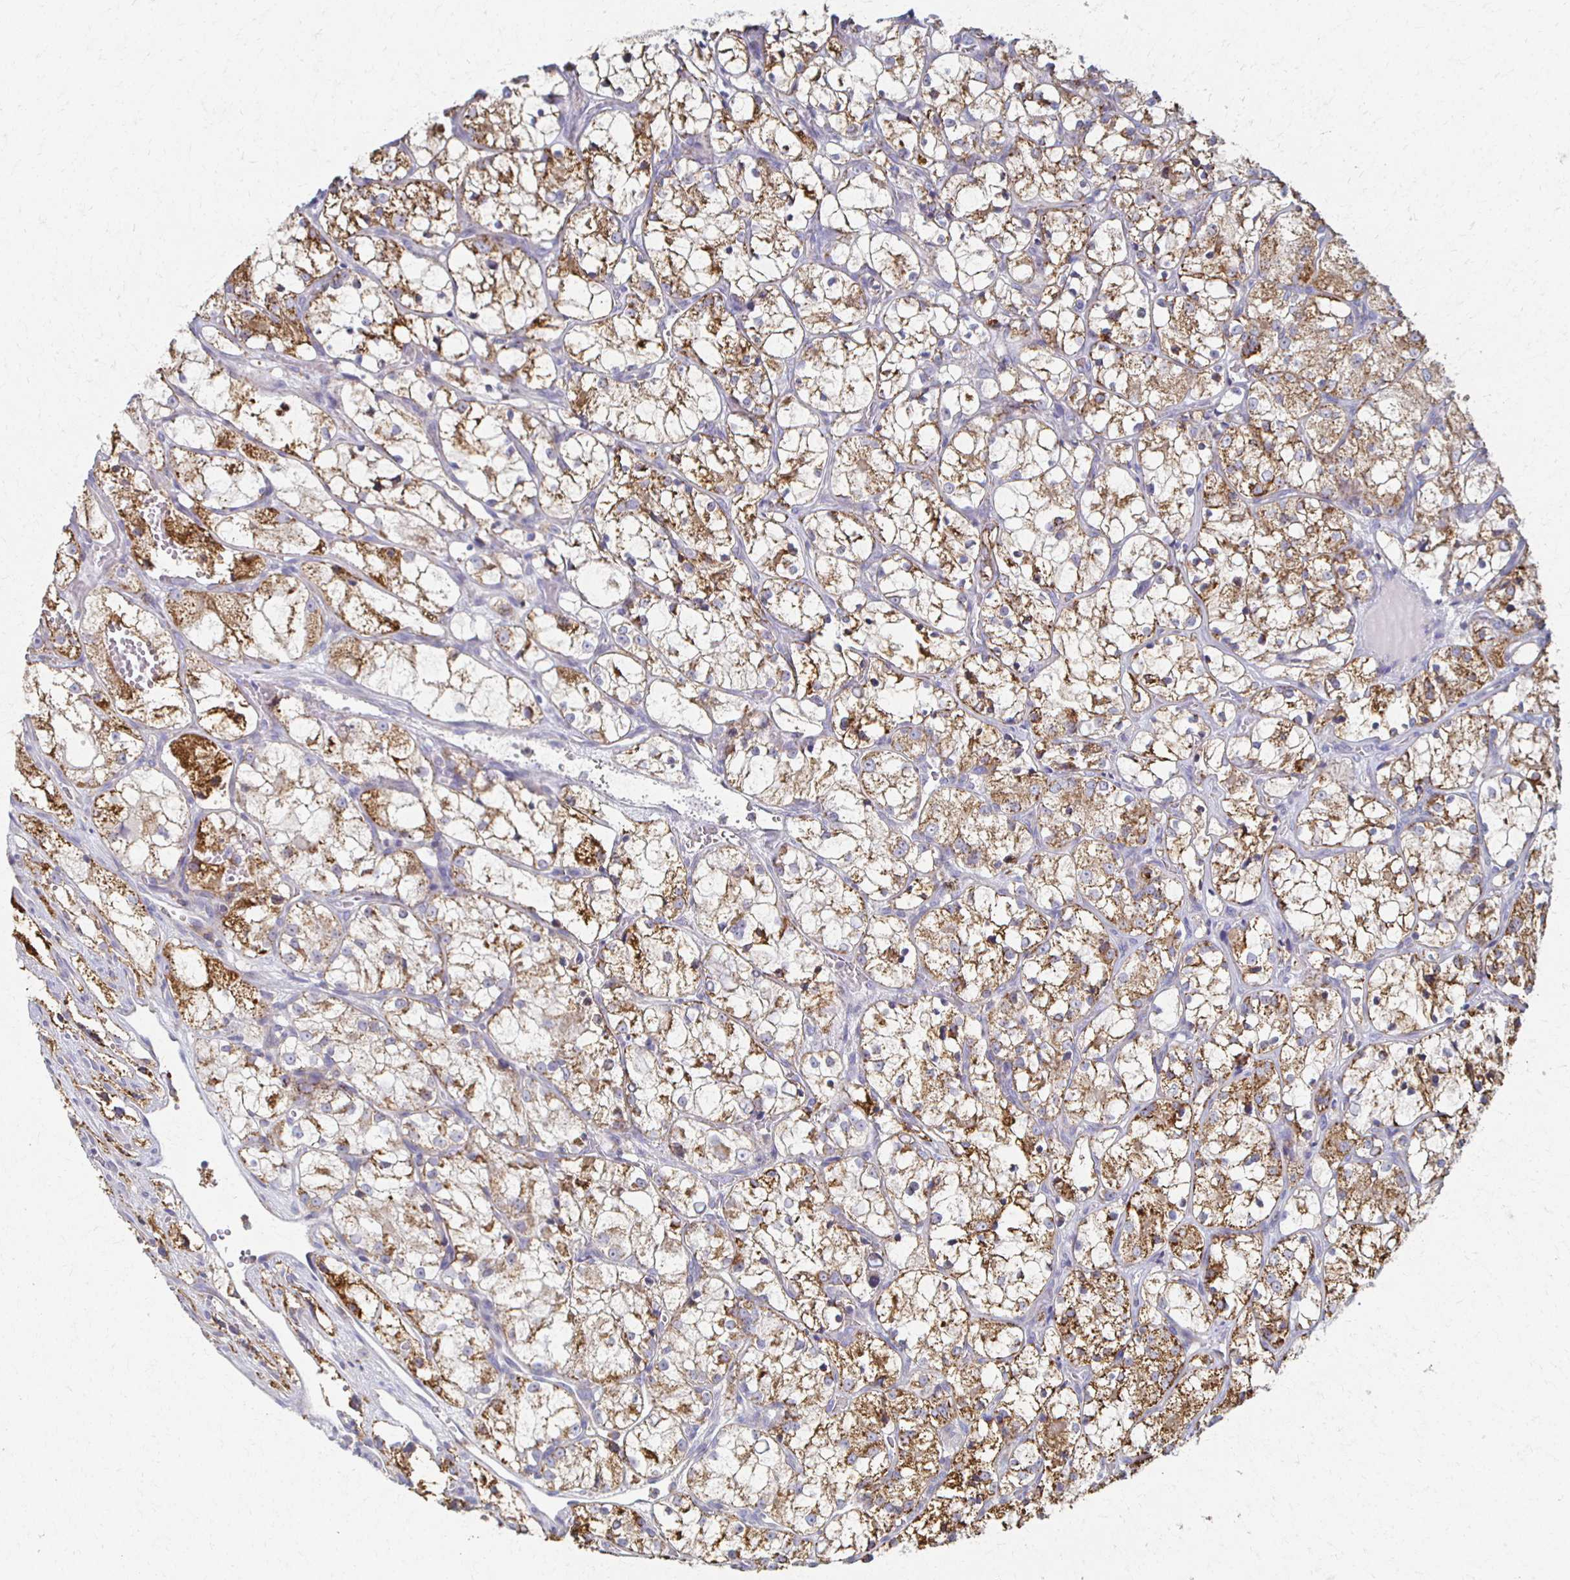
{"staining": {"intensity": "strong", "quantity": ">75%", "location": "cytoplasmic/membranous"}, "tissue": "renal cancer", "cell_type": "Tumor cells", "image_type": "cancer", "snomed": [{"axis": "morphology", "description": "Adenocarcinoma, NOS"}, {"axis": "topography", "description": "Kidney"}], "caption": "About >75% of tumor cells in renal cancer exhibit strong cytoplasmic/membranous protein staining as visualized by brown immunohistochemical staining.", "gene": "CX3CR1", "patient": {"sex": "female", "age": 69}}